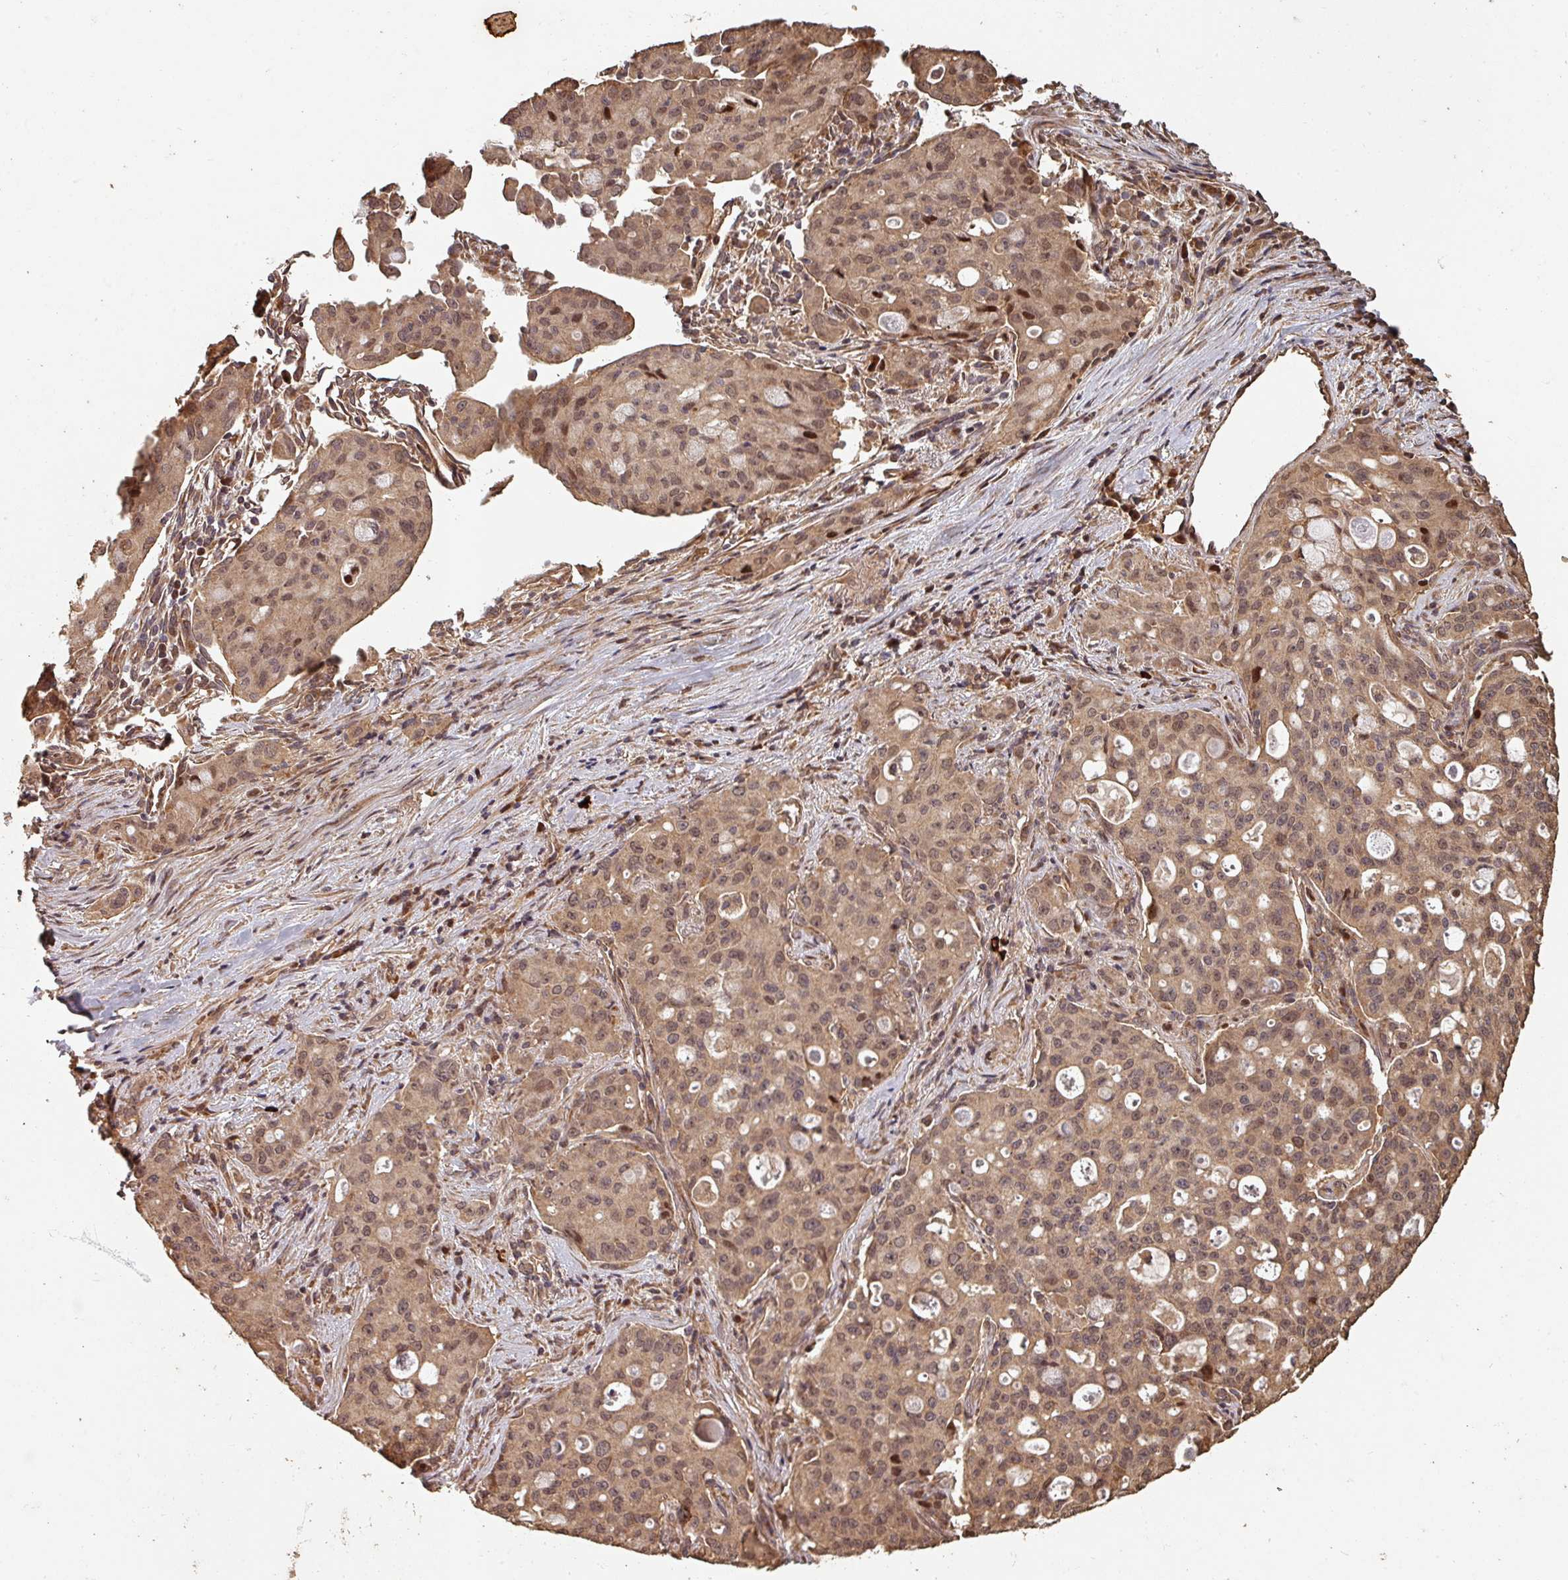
{"staining": {"intensity": "moderate", "quantity": ">75%", "location": "cytoplasmic/membranous,nuclear"}, "tissue": "lung cancer", "cell_type": "Tumor cells", "image_type": "cancer", "snomed": [{"axis": "morphology", "description": "Adenocarcinoma, NOS"}, {"axis": "topography", "description": "Lung"}], "caption": "Lung cancer tissue demonstrates moderate cytoplasmic/membranous and nuclear expression in about >75% of tumor cells", "gene": "EID1", "patient": {"sex": "female", "age": 44}}